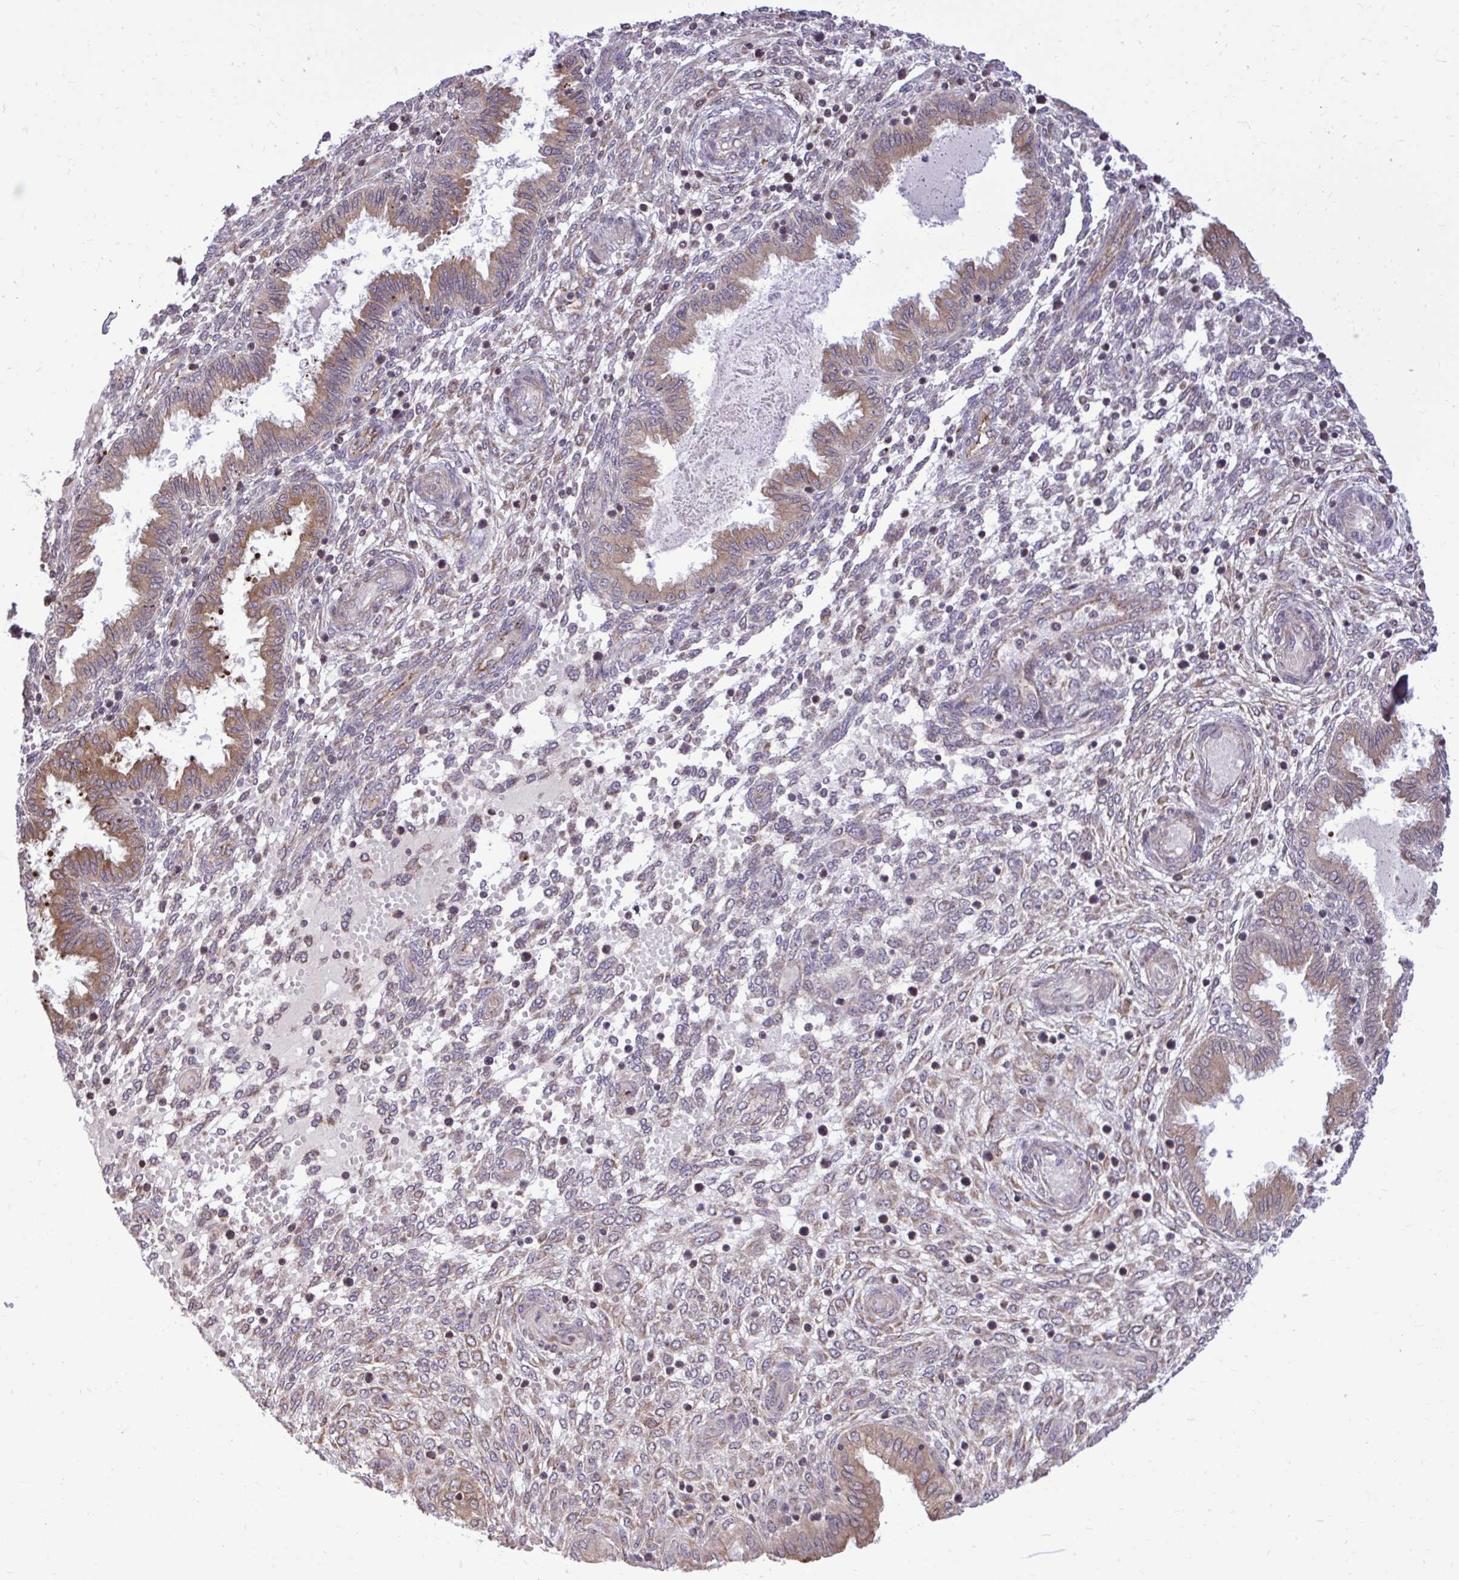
{"staining": {"intensity": "weak", "quantity": "<25%", "location": "cytoplasmic/membranous"}, "tissue": "endometrium", "cell_type": "Cells in endometrial stroma", "image_type": "normal", "snomed": [{"axis": "morphology", "description": "Normal tissue, NOS"}, {"axis": "topography", "description": "Endometrium"}], "caption": "Immunohistochemistry (IHC) photomicrograph of benign human endometrium stained for a protein (brown), which exhibits no expression in cells in endometrial stroma. (Brightfield microscopy of DAB immunohistochemistry (IHC) at high magnification).", "gene": "METTL9", "patient": {"sex": "female", "age": 33}}